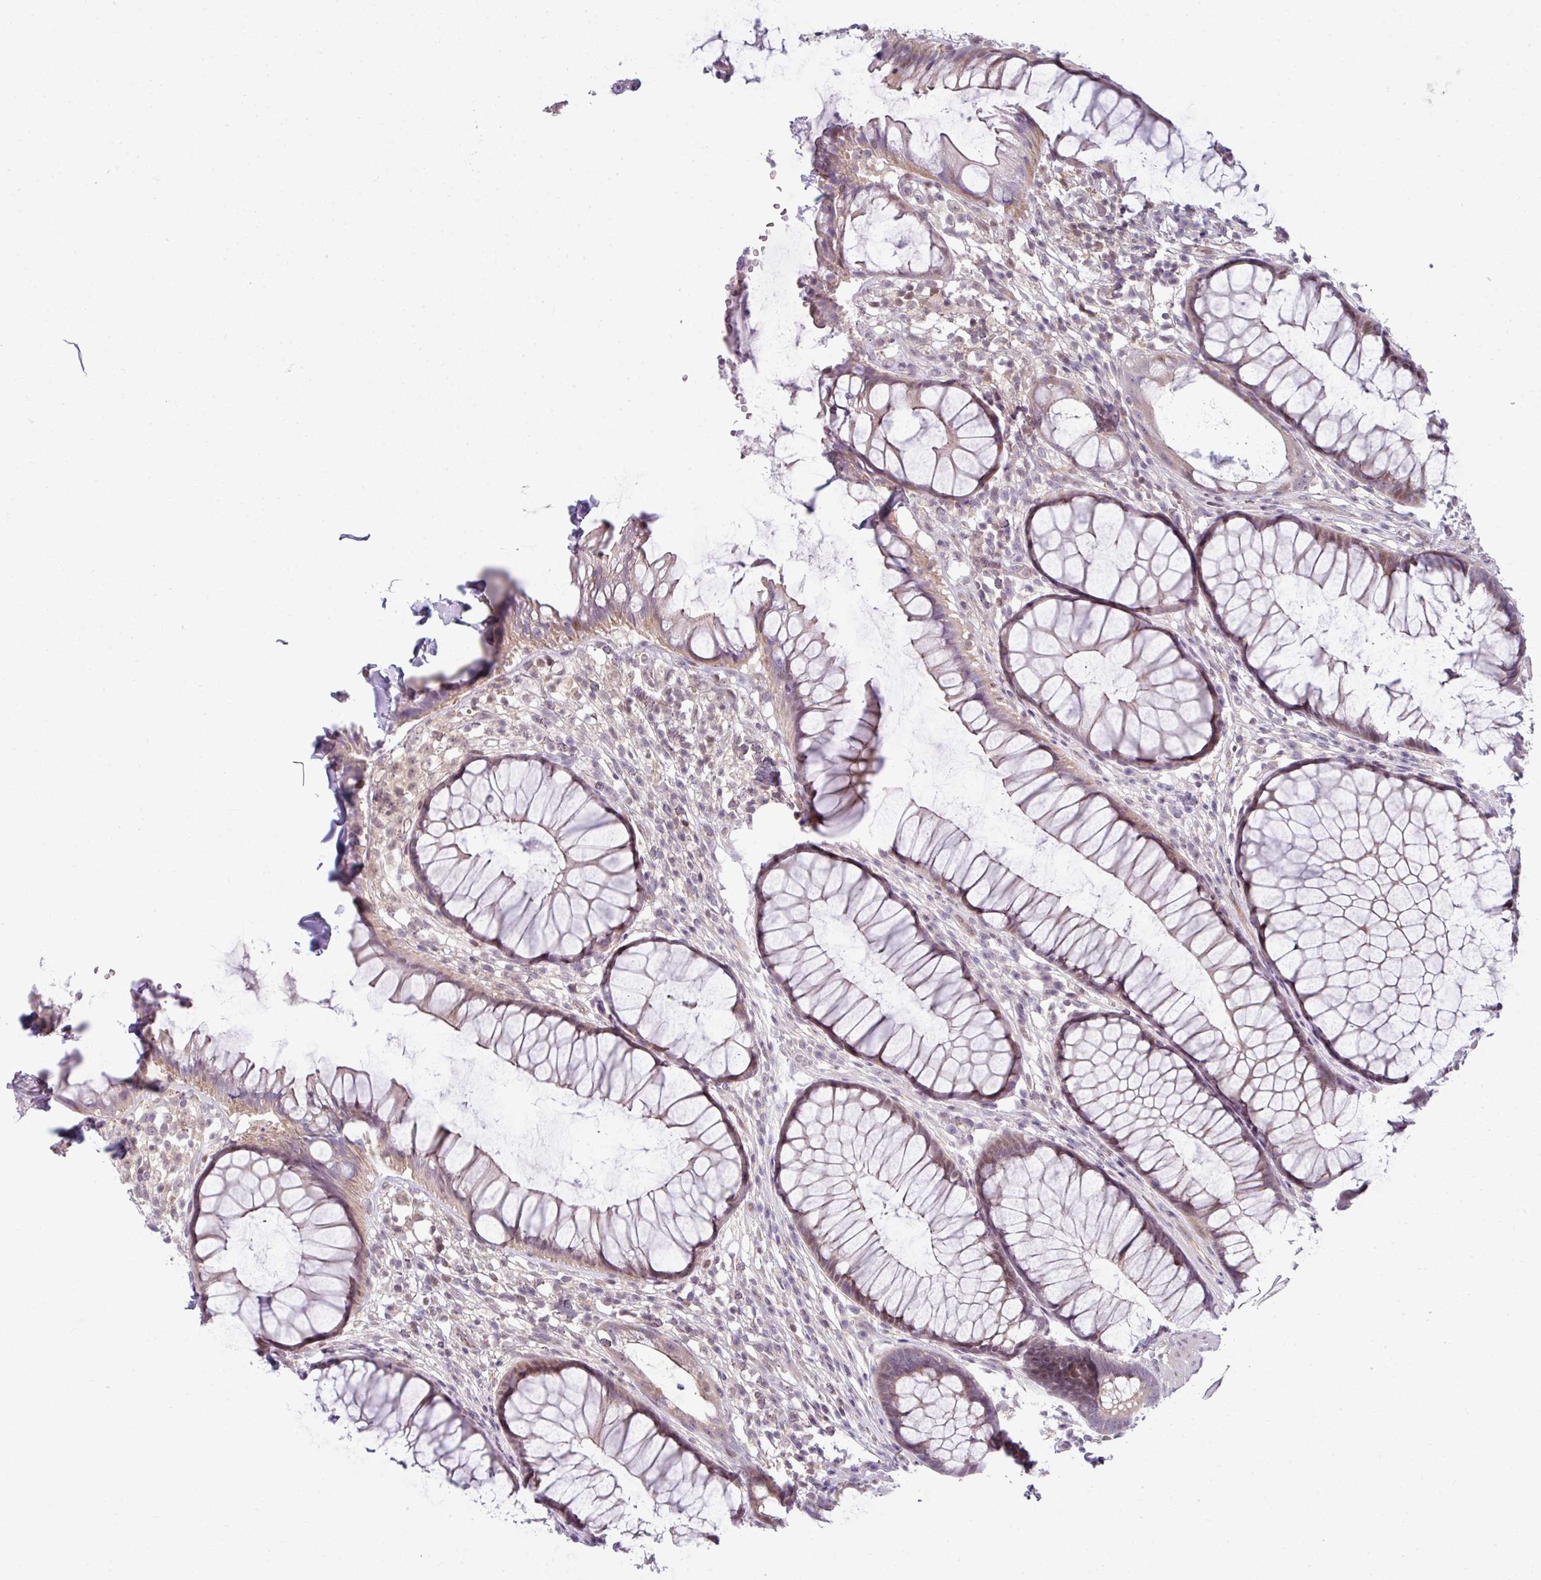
{"staining": {"intensity": "weak", "quantity": ">75%", "location": "cytoplasmic/membranous"}, "tissue": "rectum", "cell_type": "Glandular cells", "image_type": "normal", "snomed": [{"axis": "morphology", "description": "Normal tissue, NOS"}, {"axis": "topography", "description": "Smooth muscle"}, {"axis": "topography", "description": "Rectum"}], "caption": "Immunohistochemical staining of benign human rectum exhibits >75% levels of weak cytoplasmic/membranous protein positivity in about >75% of glandular cells. (DAB (3,3'-diaminobenzidine) = brown stain, brightfield microscopy at high magnification).", "gene": "STAT5A", "patient": {"sex": "male", "age": 53}}